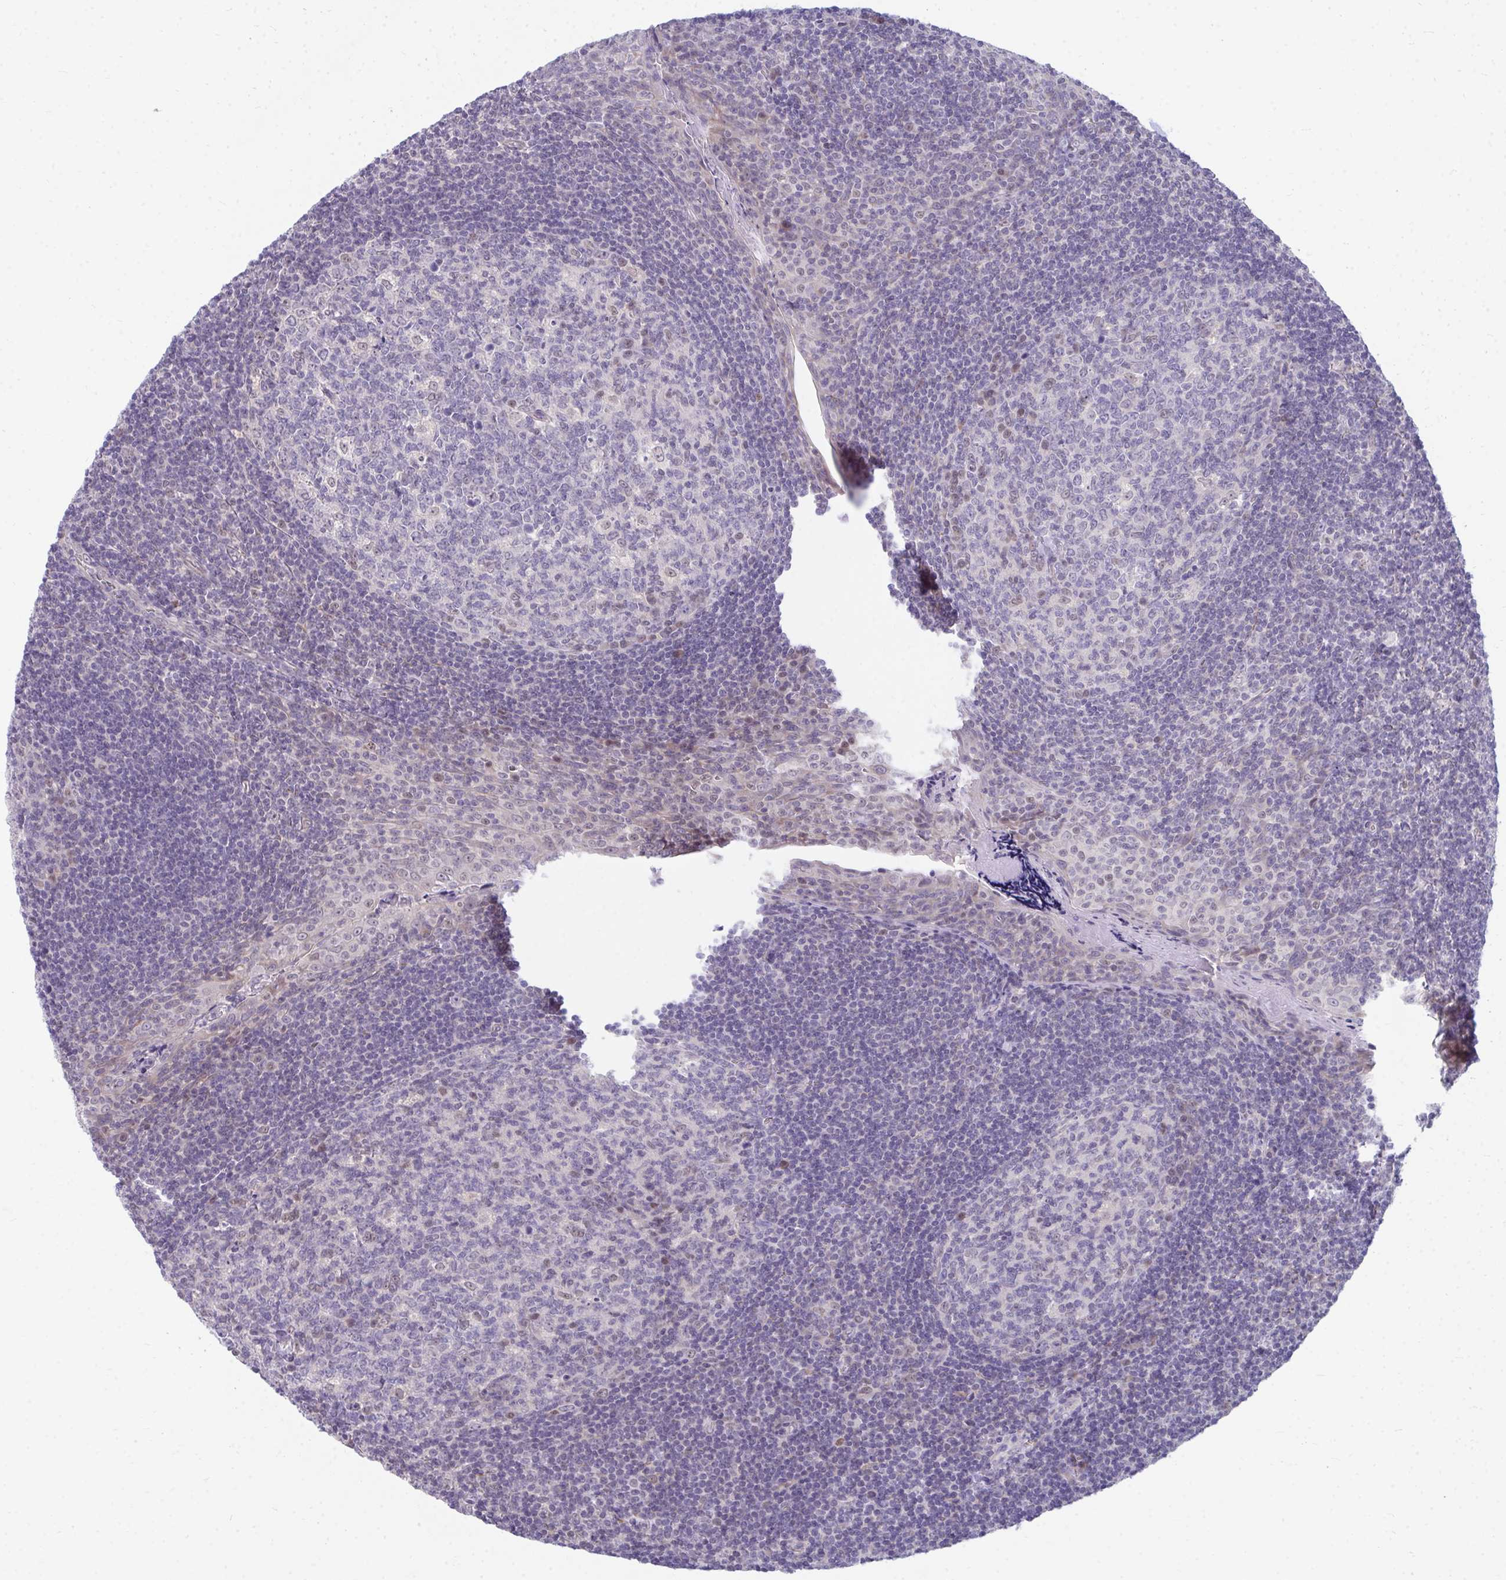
{"staining": {"intensity": "weak", "quantity": "<25%", "location": "nuclear"}, "tissue": "tonsil", "cell_type": "Germinal center cells", "image_type": "normal", "snomed": [{"axis": "morphology", "description": "Normal tissue, NOS"}, {"axis": "morphology", "description": "Inflammation, NOS"}, {"axis": "topography", "description": "Tonsil"}], "caption": "High power microscopy micrograph of an IHC micrograph of normal tonsil, revealing no significant positivity in germinal center cells. Brightfield microscopy of IHC stained with DAB (3,3'-diaminobenzidine) (brown) and hematoxylin (blue), captured at high magnification.", "gene": "MROH8", "patient": {"sex": "female", "age": 31}}